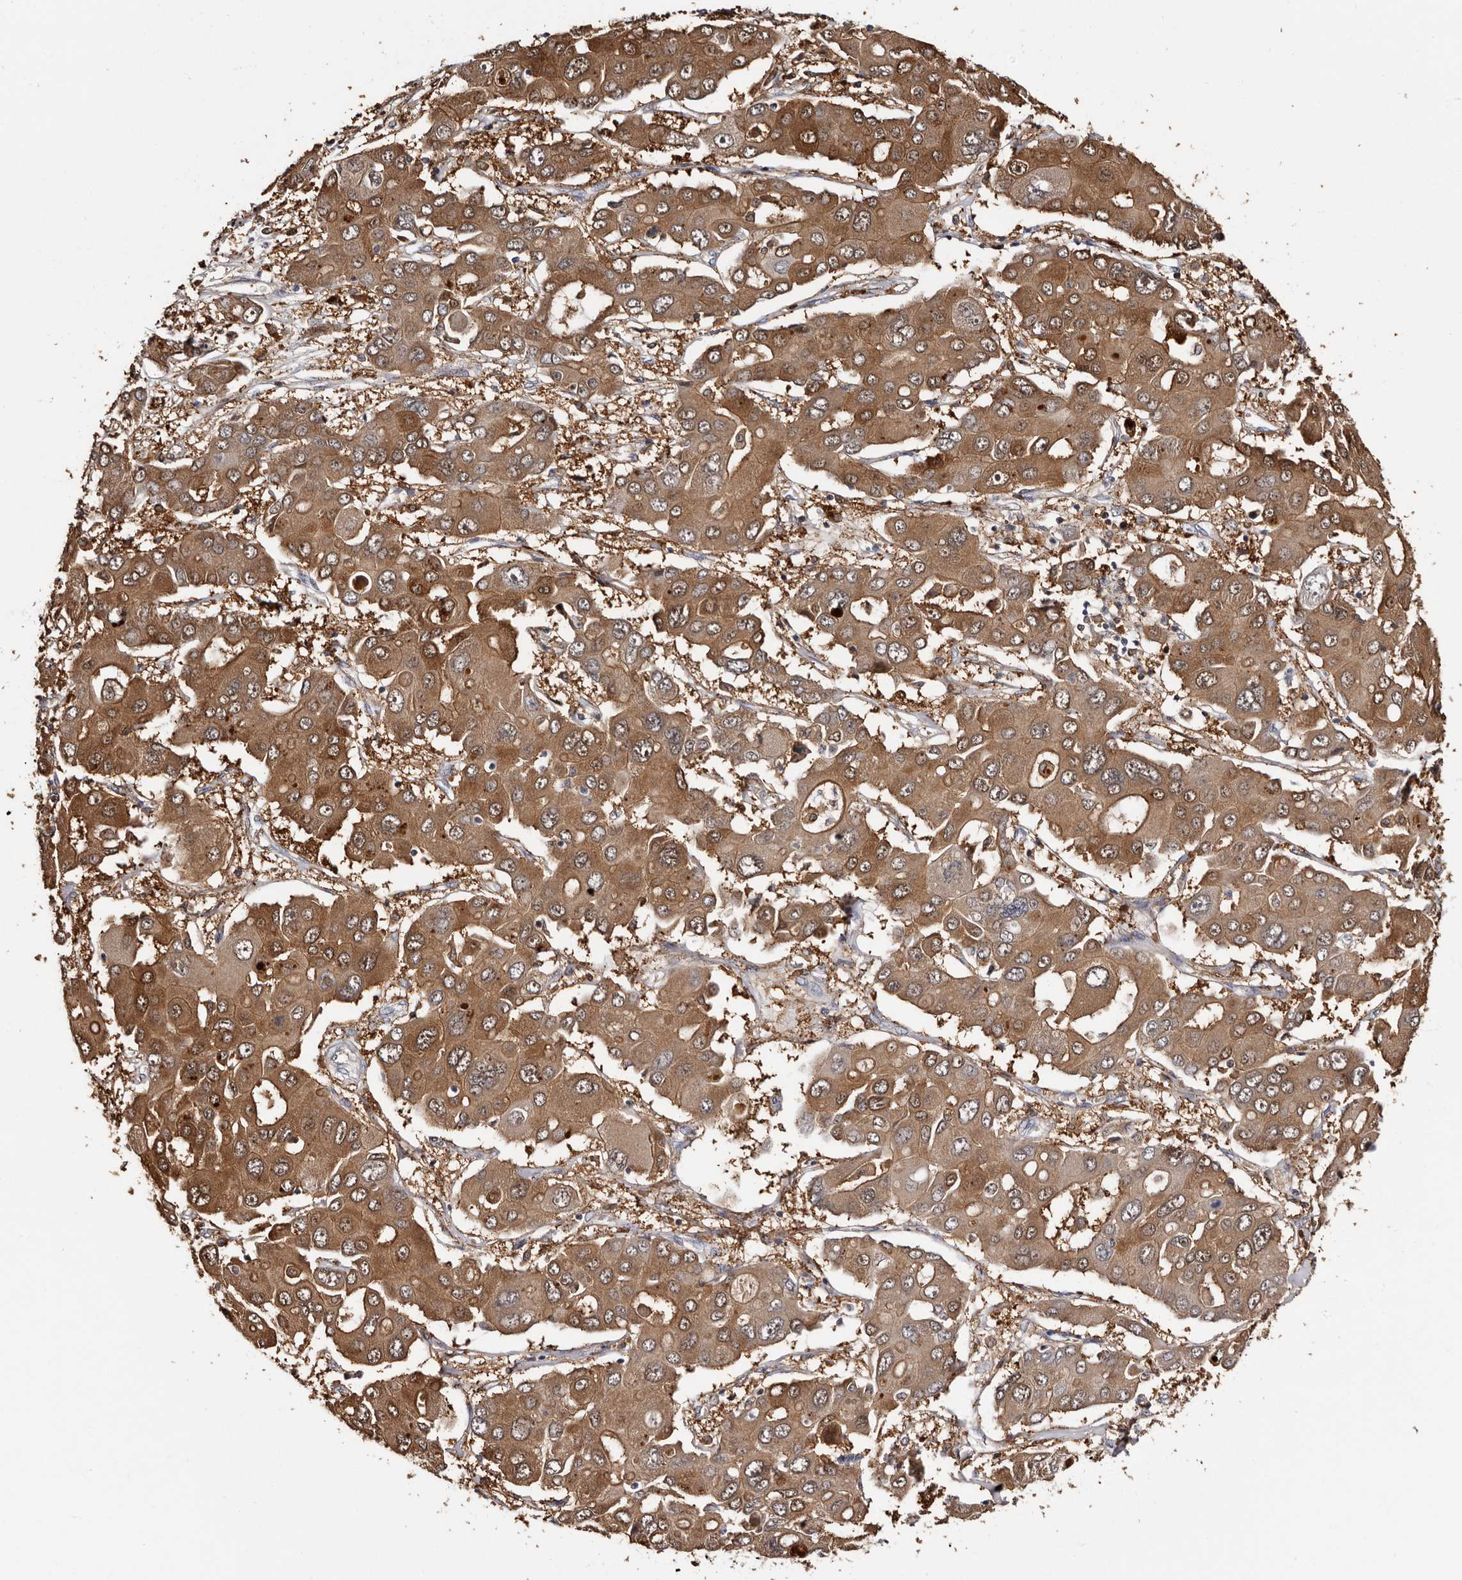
{"staining": {"intensity": "moderate", "quantity": ">75%", "location": "cytoplasmic/membranous,nuclear"}, "tissue": "liver cancer", "cell_type": "Tumor cells", "image_type": "cancer", "snomed": [{"axis": "morphology", "description": "Cholangiocarcinoma"}, {"axis": "topography", "description": "Liver"}], "caption": "Protein positivity by immunohistochemistry demonstrates moderate cytoplasmic/membranous and nuclear positivity in about >75% of tumor cells in liver cancer.", "gene": "DNPH1", "patient": {"sex": "male", "age": 67}}